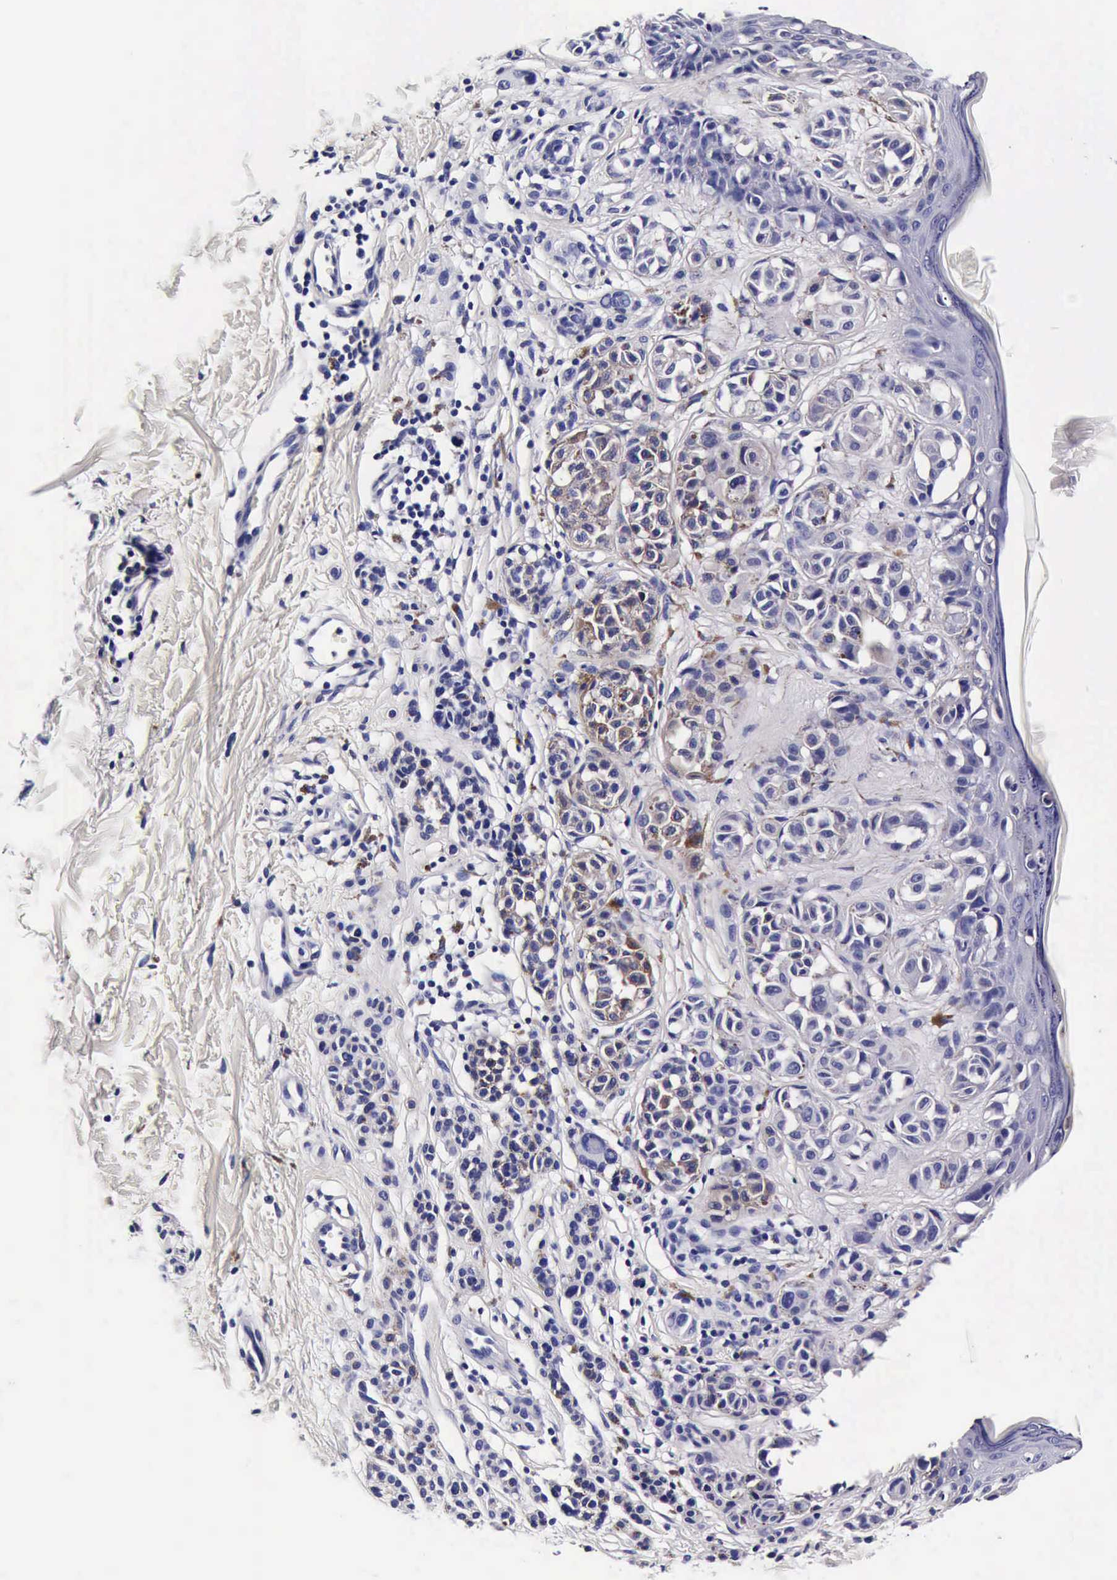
{"staining": {"intensity": "negative", "quantity": "none", "location": "none"}, "tissue": "melanoma", "cell_type": "Tumor cells", "image_type": "cancer", "snomed": [{"axis": "morphology", "description": "Malignant melanoma, NOS"}, {"axis": "topography", "description": "Skin"}], "caption": "Tumor cells are negative for brown protein staining in melanoma.", "gene": "IAPP", "patient": {"sex": "male", "age": 40}}